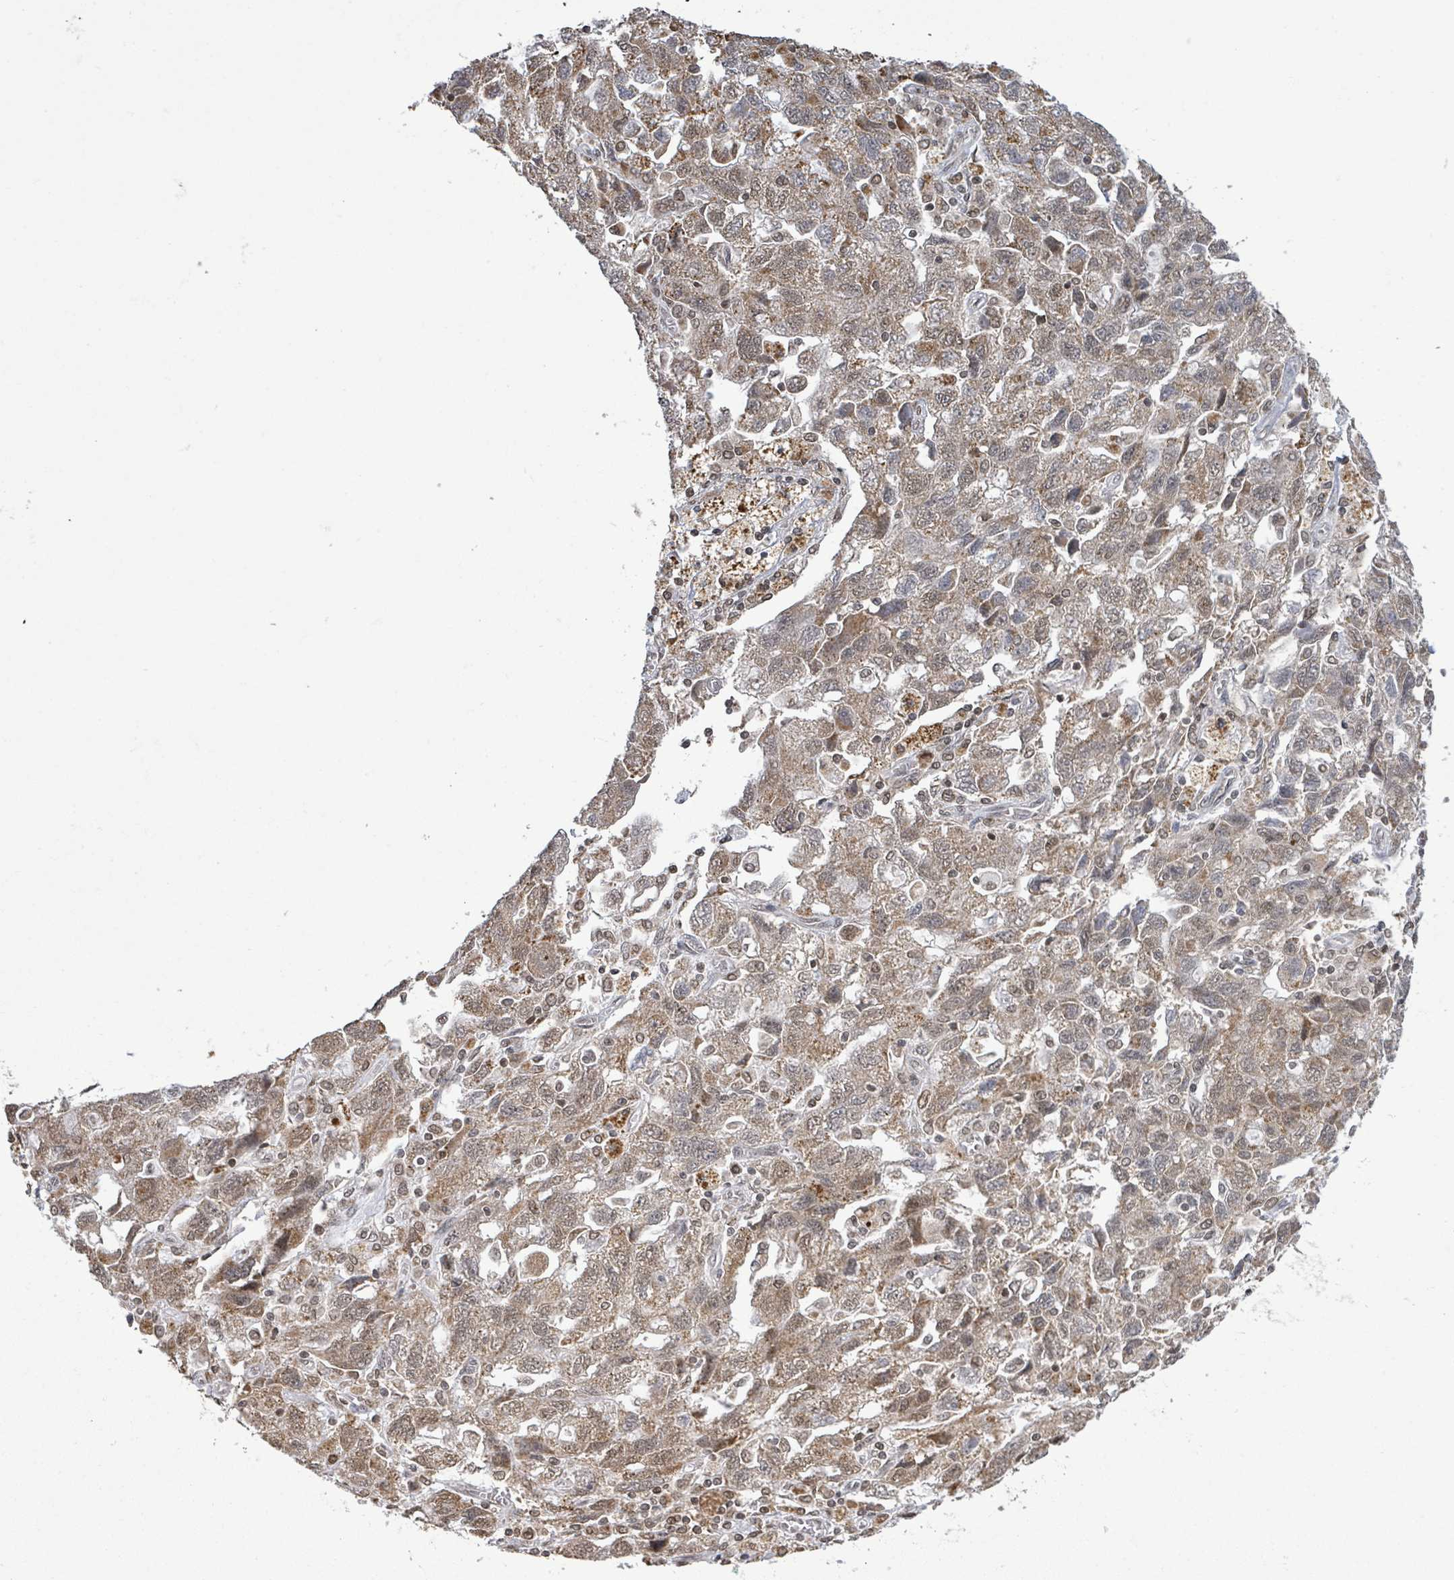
{"staining": {"intensity": "moderate", "quantity": ">75%", "location": "cytoplasmic/membranous,nuclear"}, "tissue": "ovarian cancer", "cell_type": "Tumor cells", "image_type": "cancer", "snomed": [{"axis": "morphology", "description": "Carcinoma, NOS"}, {"axis": "morphology", "description": "Cystadenocarcinoma, serous, NOS"}, {"axis": "topography", "description": "Ovary"}], "caption": "The histopathology image reveals staining of ovarian cancer (serous cystadenocarcinoma), revealing moderate cytoplasmic/membranous and nuclear protein staining (brown color) within tumor cells. The staining is performed using DAB brown chromogen to label protein expression. The nuclei are counter-stained blue using hematoxylin.", "gene": "SBF2", "patient": {"sex": "female", "age": 69}}